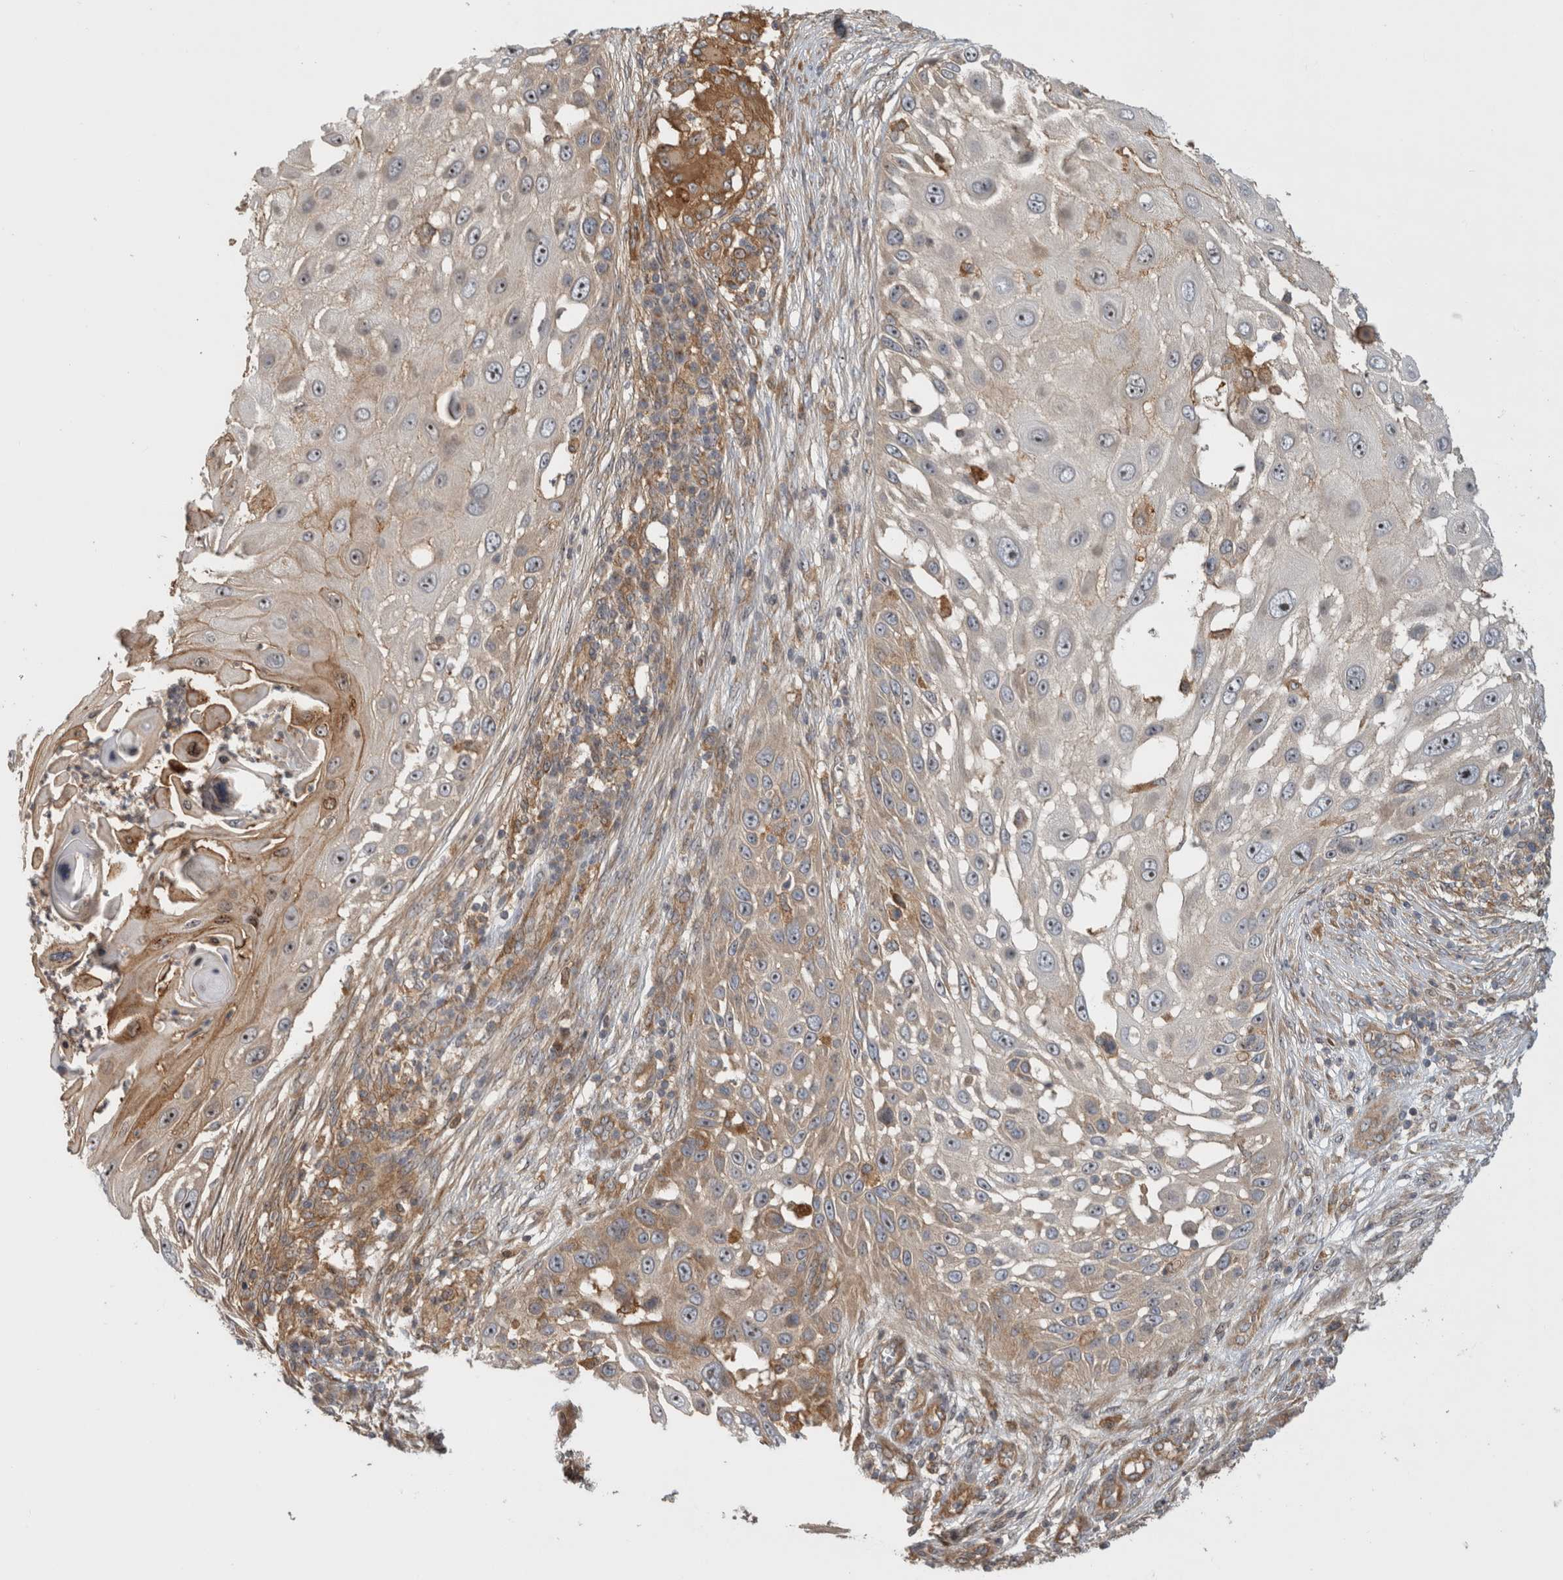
{"staining": {"intensity": "weak", "quantity": "<25%", "location": "cytoplasmic/membranous"}, "tissue": "skin cancer", "cell_type": "Tumor cells", "image_type": "cancer", "snomed": [{"axis": "morphology", "description": "Squamous cell carcinoma, NOS"}, {"axis": "topography", "description": "Skin"}], "caption": "Immunohistochemistry (IHC) of skin squamous cell carcinoma exhibits no positivity in tumor cells. (Brightfield microscopy of DAB immunohistochemistry at high magnification).", "gene": "WASF2", "patient": {"sex": "female", "age": 44}}